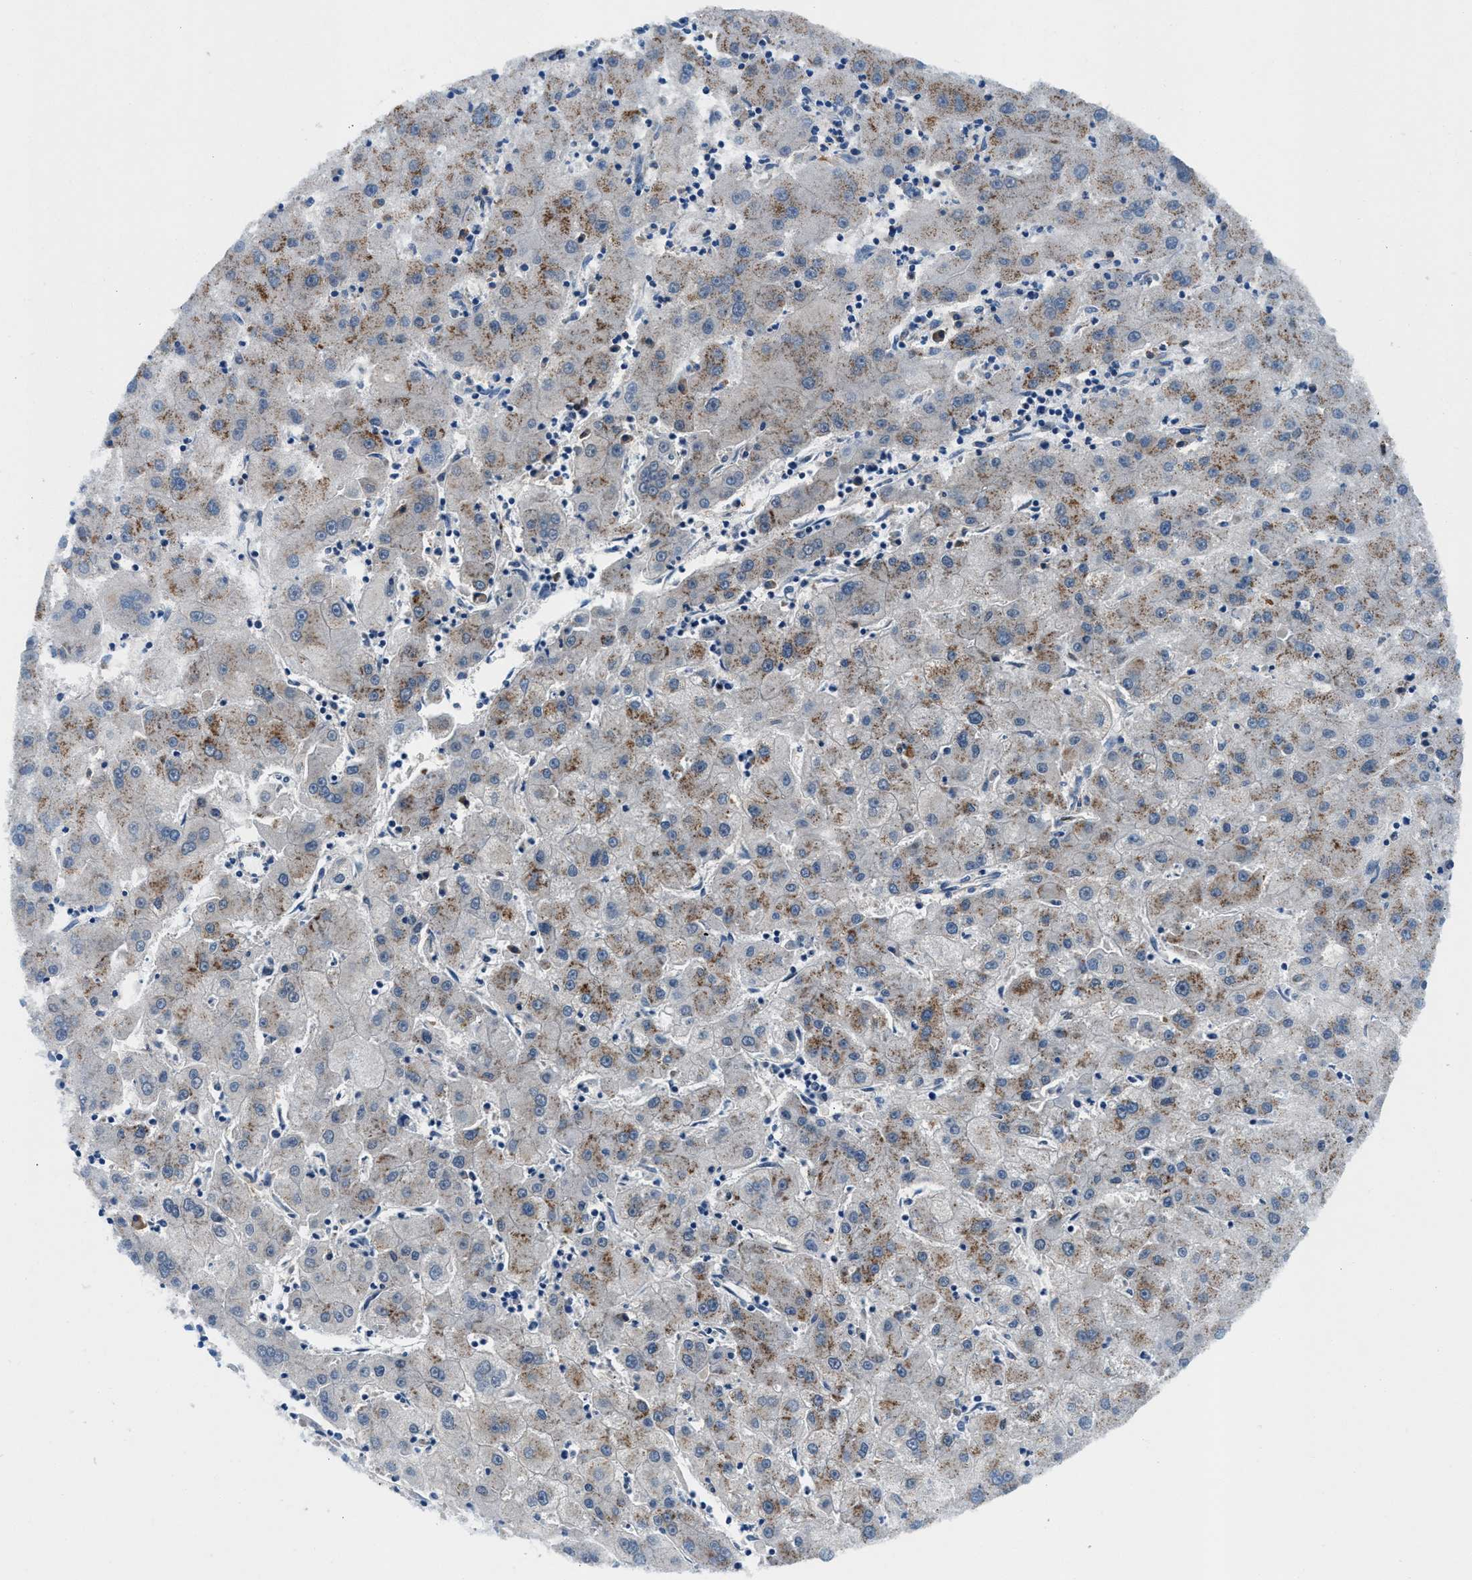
{"staining": {"intensity": "weak", "quantity": "25%-75%", "location": "cytoplasmic/membranous"}, "tissue": "liver cancer", "cell_type": "Tumor cells", "image_type": "cancer", "snomed": [{"axis": "morphology", "description": "Carcinoma, Hepatocellular, NOS"}, {"axis": "topography", "description": "Liver"}], "caption": "Tumor cells exhibit low levels of weak cytoplasmic/membranous expression in about 25%-75% of cells in human liver cancer (hepatocellular carcinoma).", "gene": "SLFN11", "patient": {"sex": "male", "age": 72}}